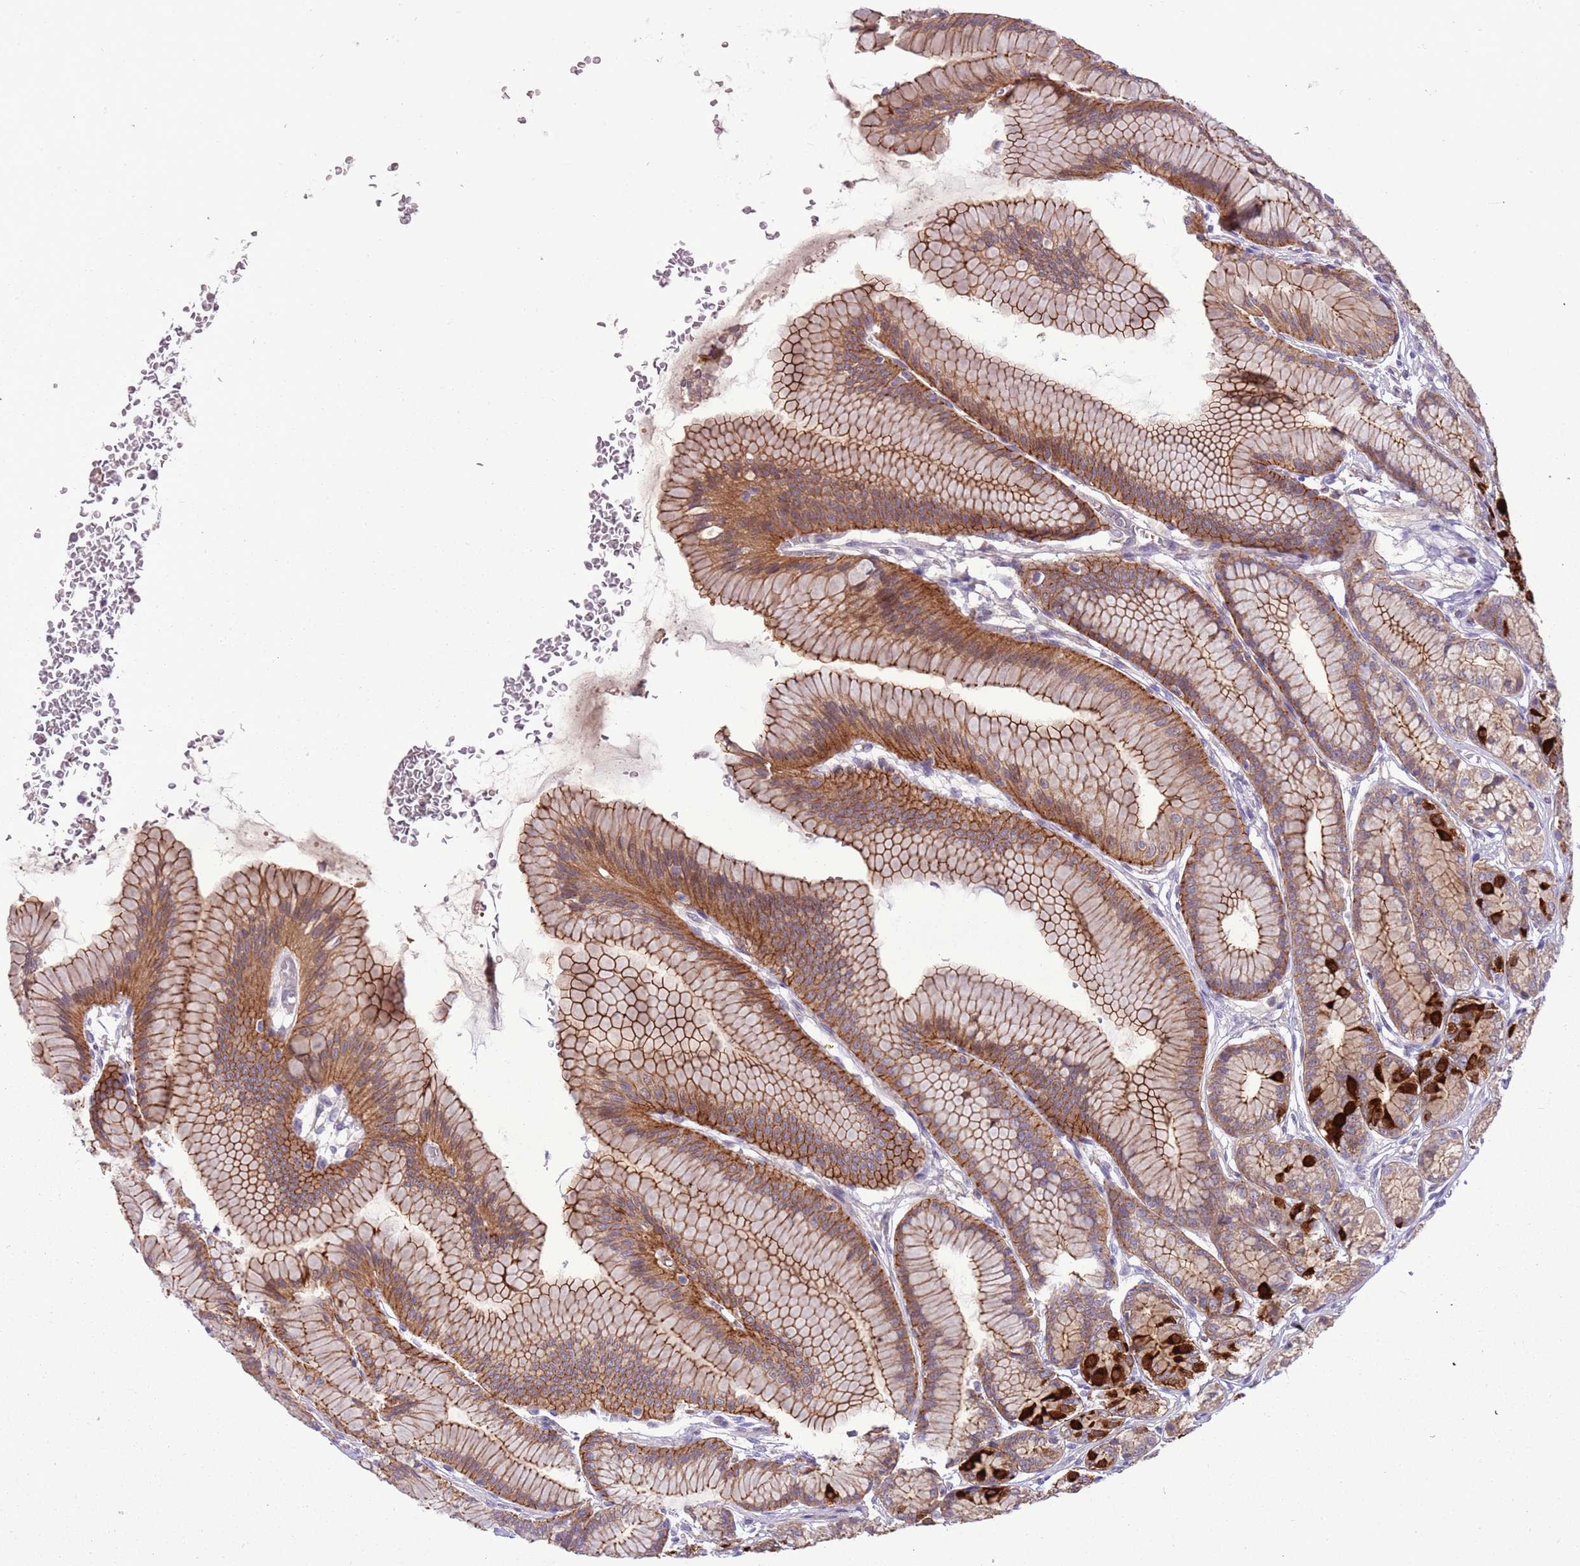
{"staining": {"intensity": "strong", "quantity": ">75%", "location": "cytoplasmic/membranous"}, "tissue": "stomach", "cell_type": "Glandular cells", "image_type": "normal", "snomed": [{"axis": "morphology", "description": "Normal tissue, NOS"}, {"axis": "morphology", "description": "Adenocarcinoma, NOS"}, {"axis": "morphology", "description": "Adenocarcinoma, High grade"}, {"axis": "topography", "description": "Stomach, upper"}, {"axis": "topography", "description": "Stomach"}], "caption": "A brown stain highlights strong cytoplasmic/membranous positivity of a protein in glandular cells of benign human stomach. (brown staining indicates protein expression, while blue staining denotes nuclei).", "gene": "SHROOM3", "patient": {"sex": "female", "age": 65}}